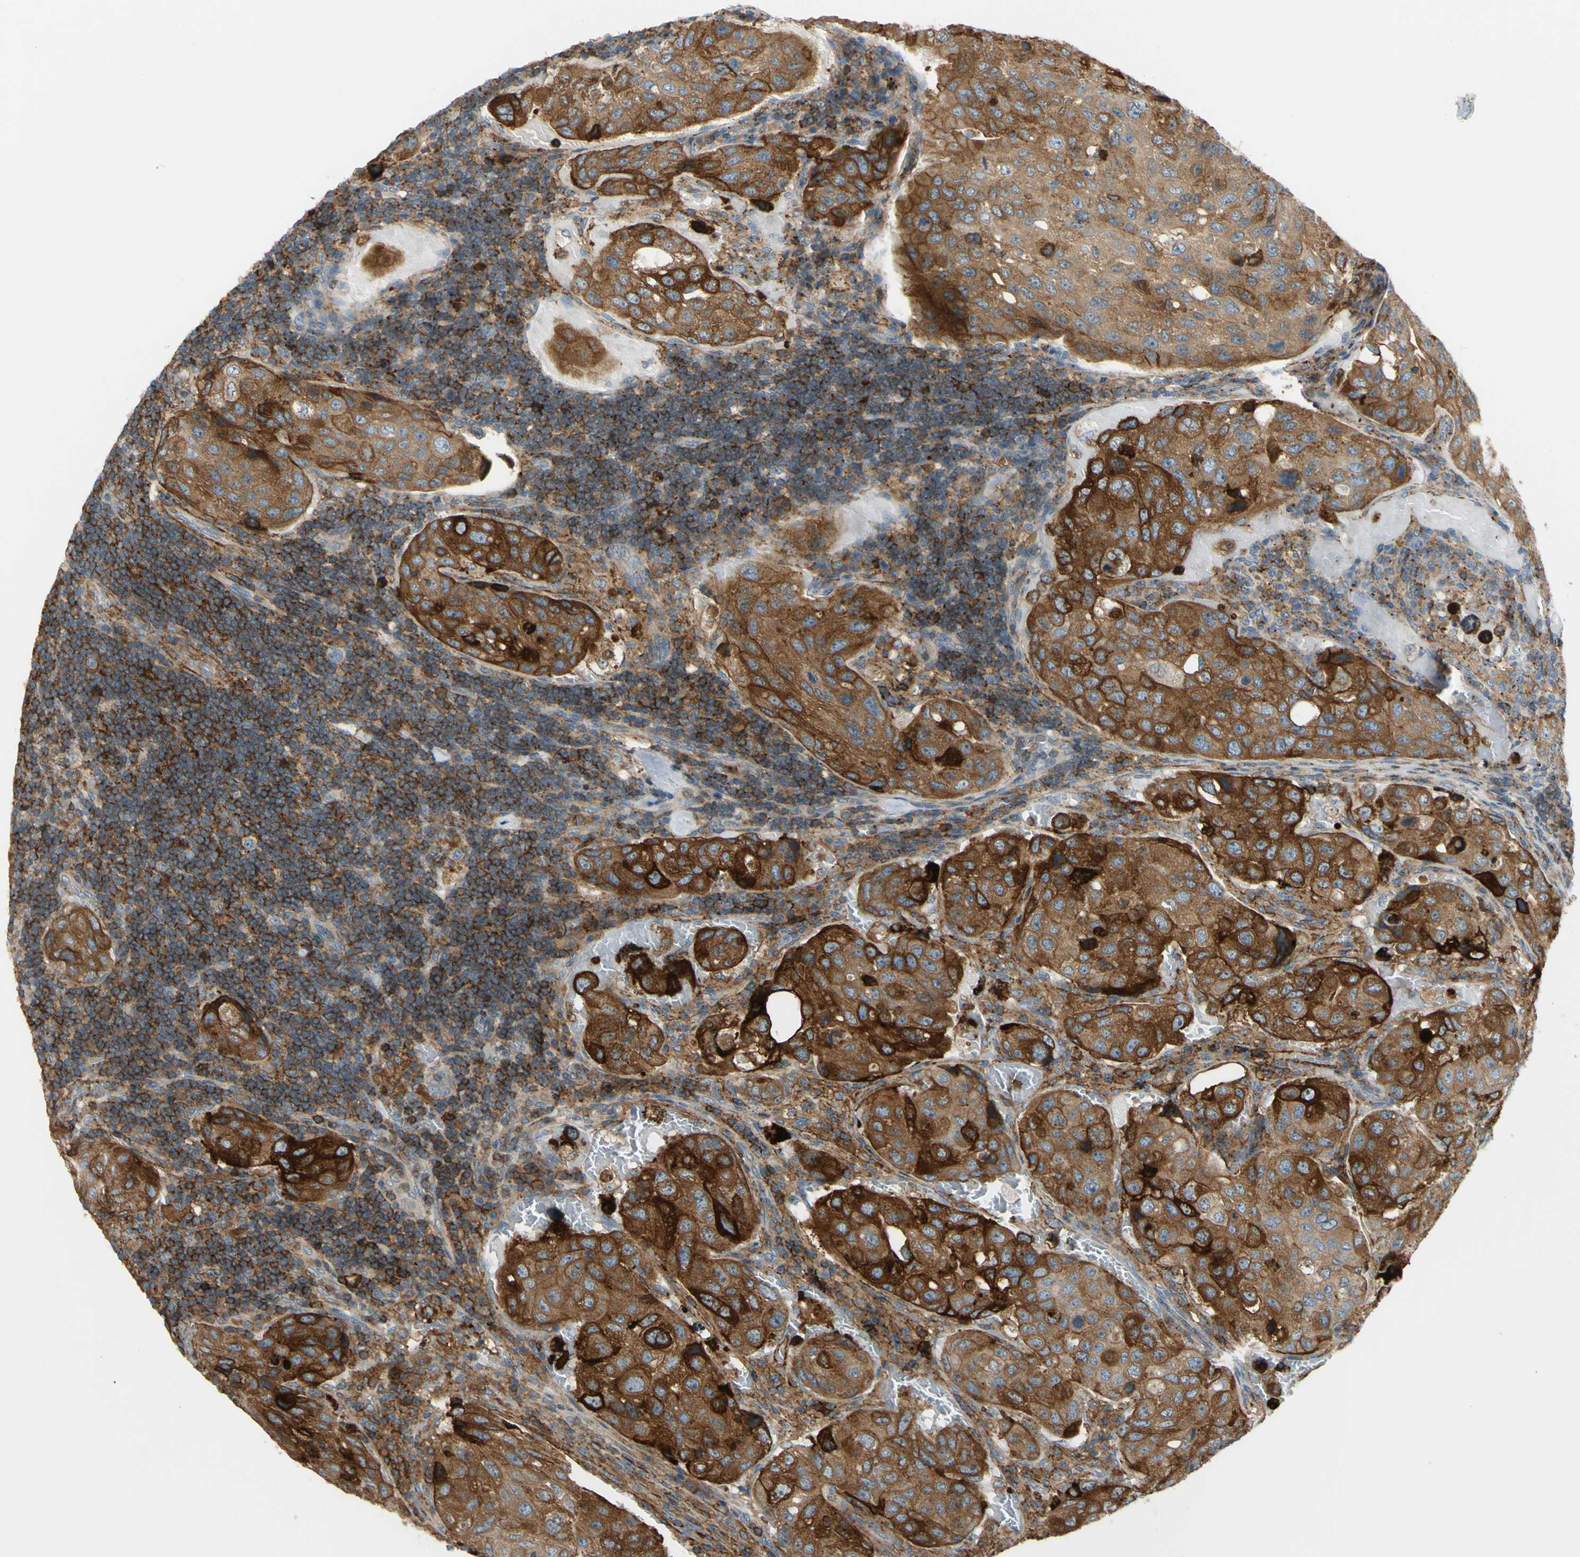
{"staining": {"intensity": "moderate", "quantity": ">75%", "location": "cytoplasmic/membranous"}, "tissue": "urothelial cancer", "cell_type": "Tumor cells", "image_type": "cancer", "snomed": [{"axis": "morphology", "description": "Urothelial carcinoma, High grade"}, {"axis": "topography", "description": "Lymph node"}, {"axis": "topography", "description": "Urinary bladder"}], "caption": "Immunohistochemical staining of human urothelial cancer exhibits moderate cytoplasmic/membranous protein expression in about >75% of tumor cells. (DAB (3,3'-diaminobenzidine) = brown stain, brightfield microscopy at high magnification).", "gene": "POR", "patient": {"sex": "male", "age": 51}}